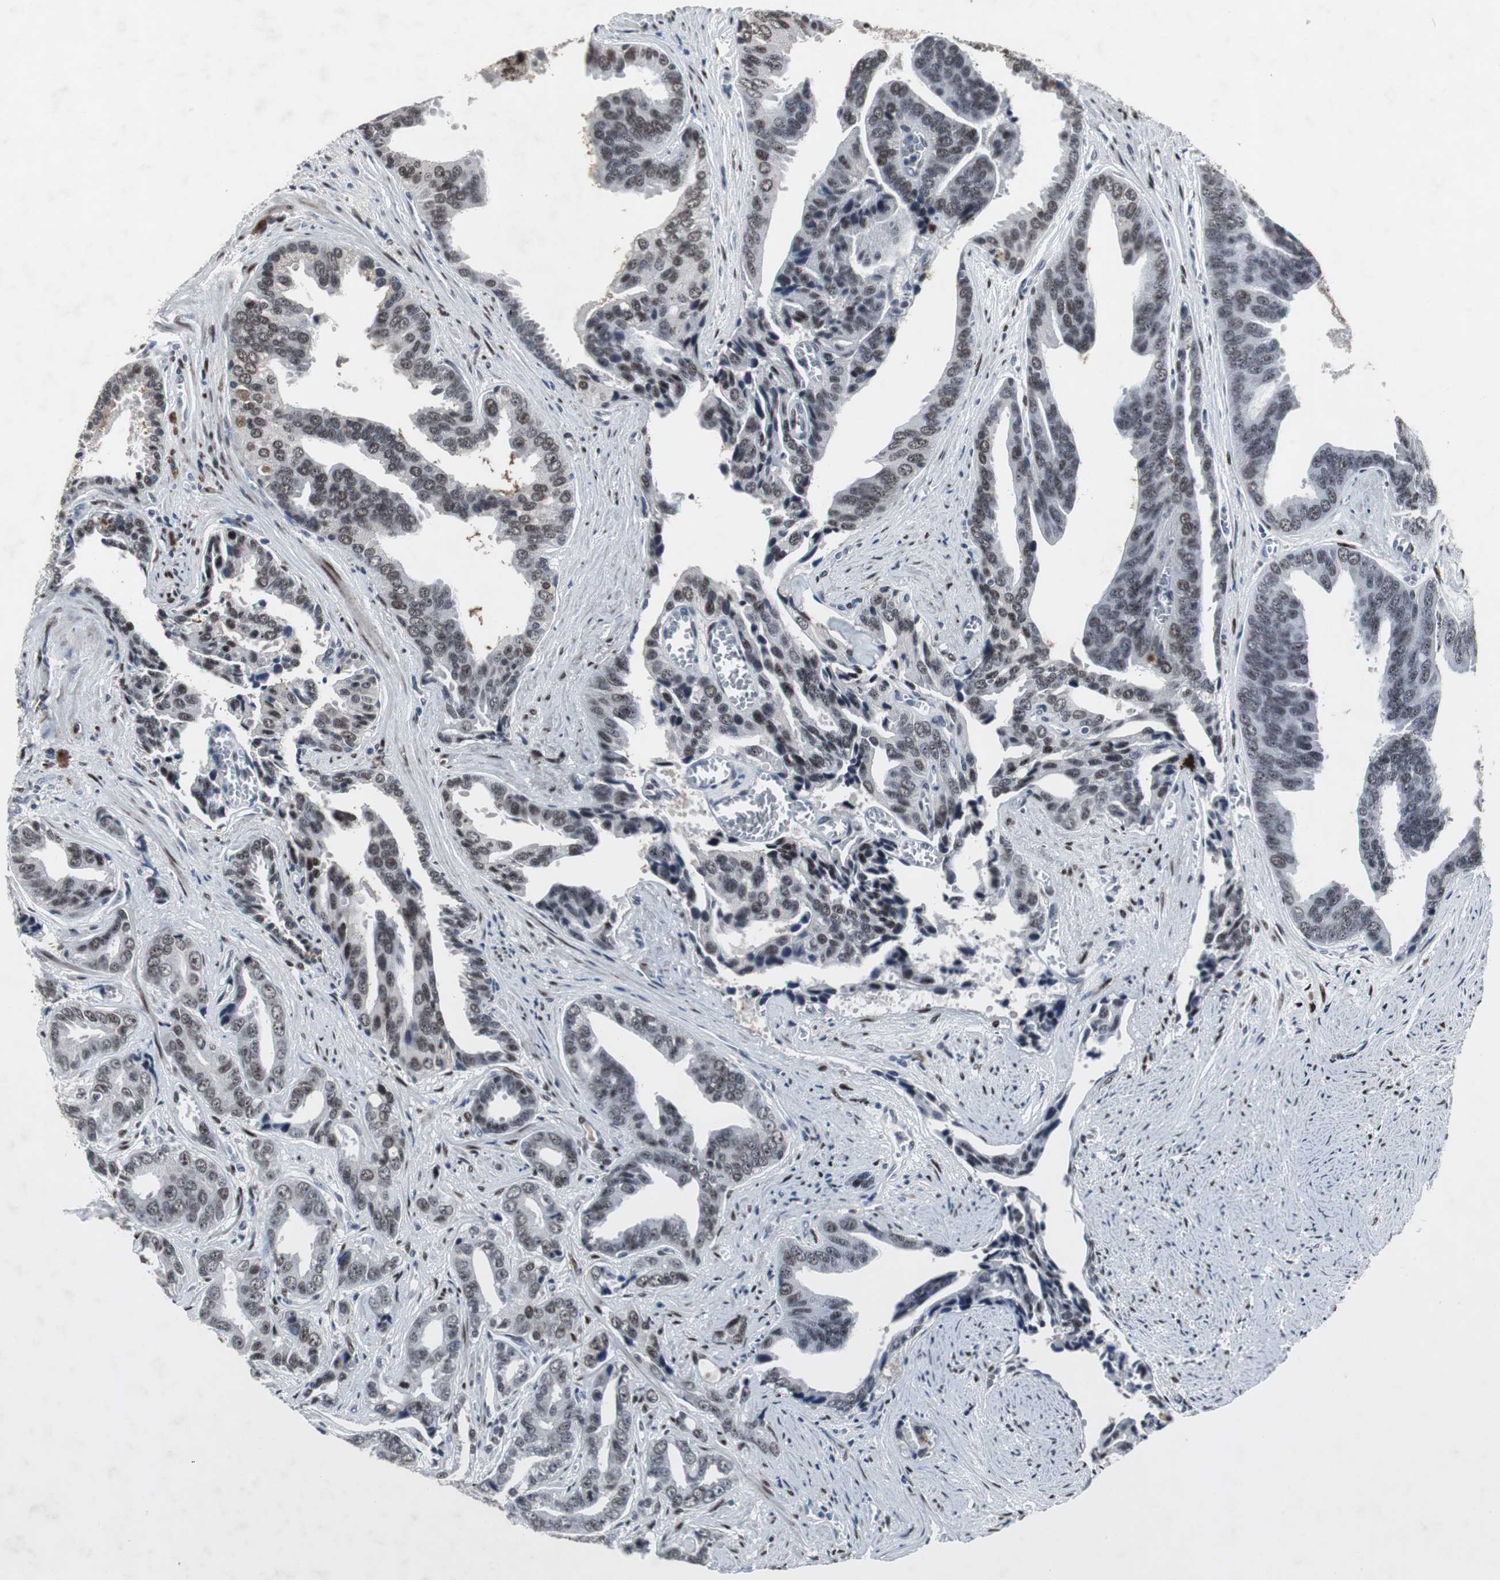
{"staining": {"intensity": "moderate", "quantity": ">75%", "location": "nuclear"}, "tissue": "prostate cancer", "cell_type": "Tumor cells", "image_type": "cancer", "snomed": [{"axis": "morphology", "description": "Adenocarcinoma, High grade"}, {"axis": "topography", "description": "Prostate"}], "caption": "Prostate high-grade adenocarcinoma stained with immunohistochemistry exhibits moderate nuclear expression in approximately >75% of tumor cells.", "gene": "FOXP4", "patient": {"sex": "male", "age": 67}}